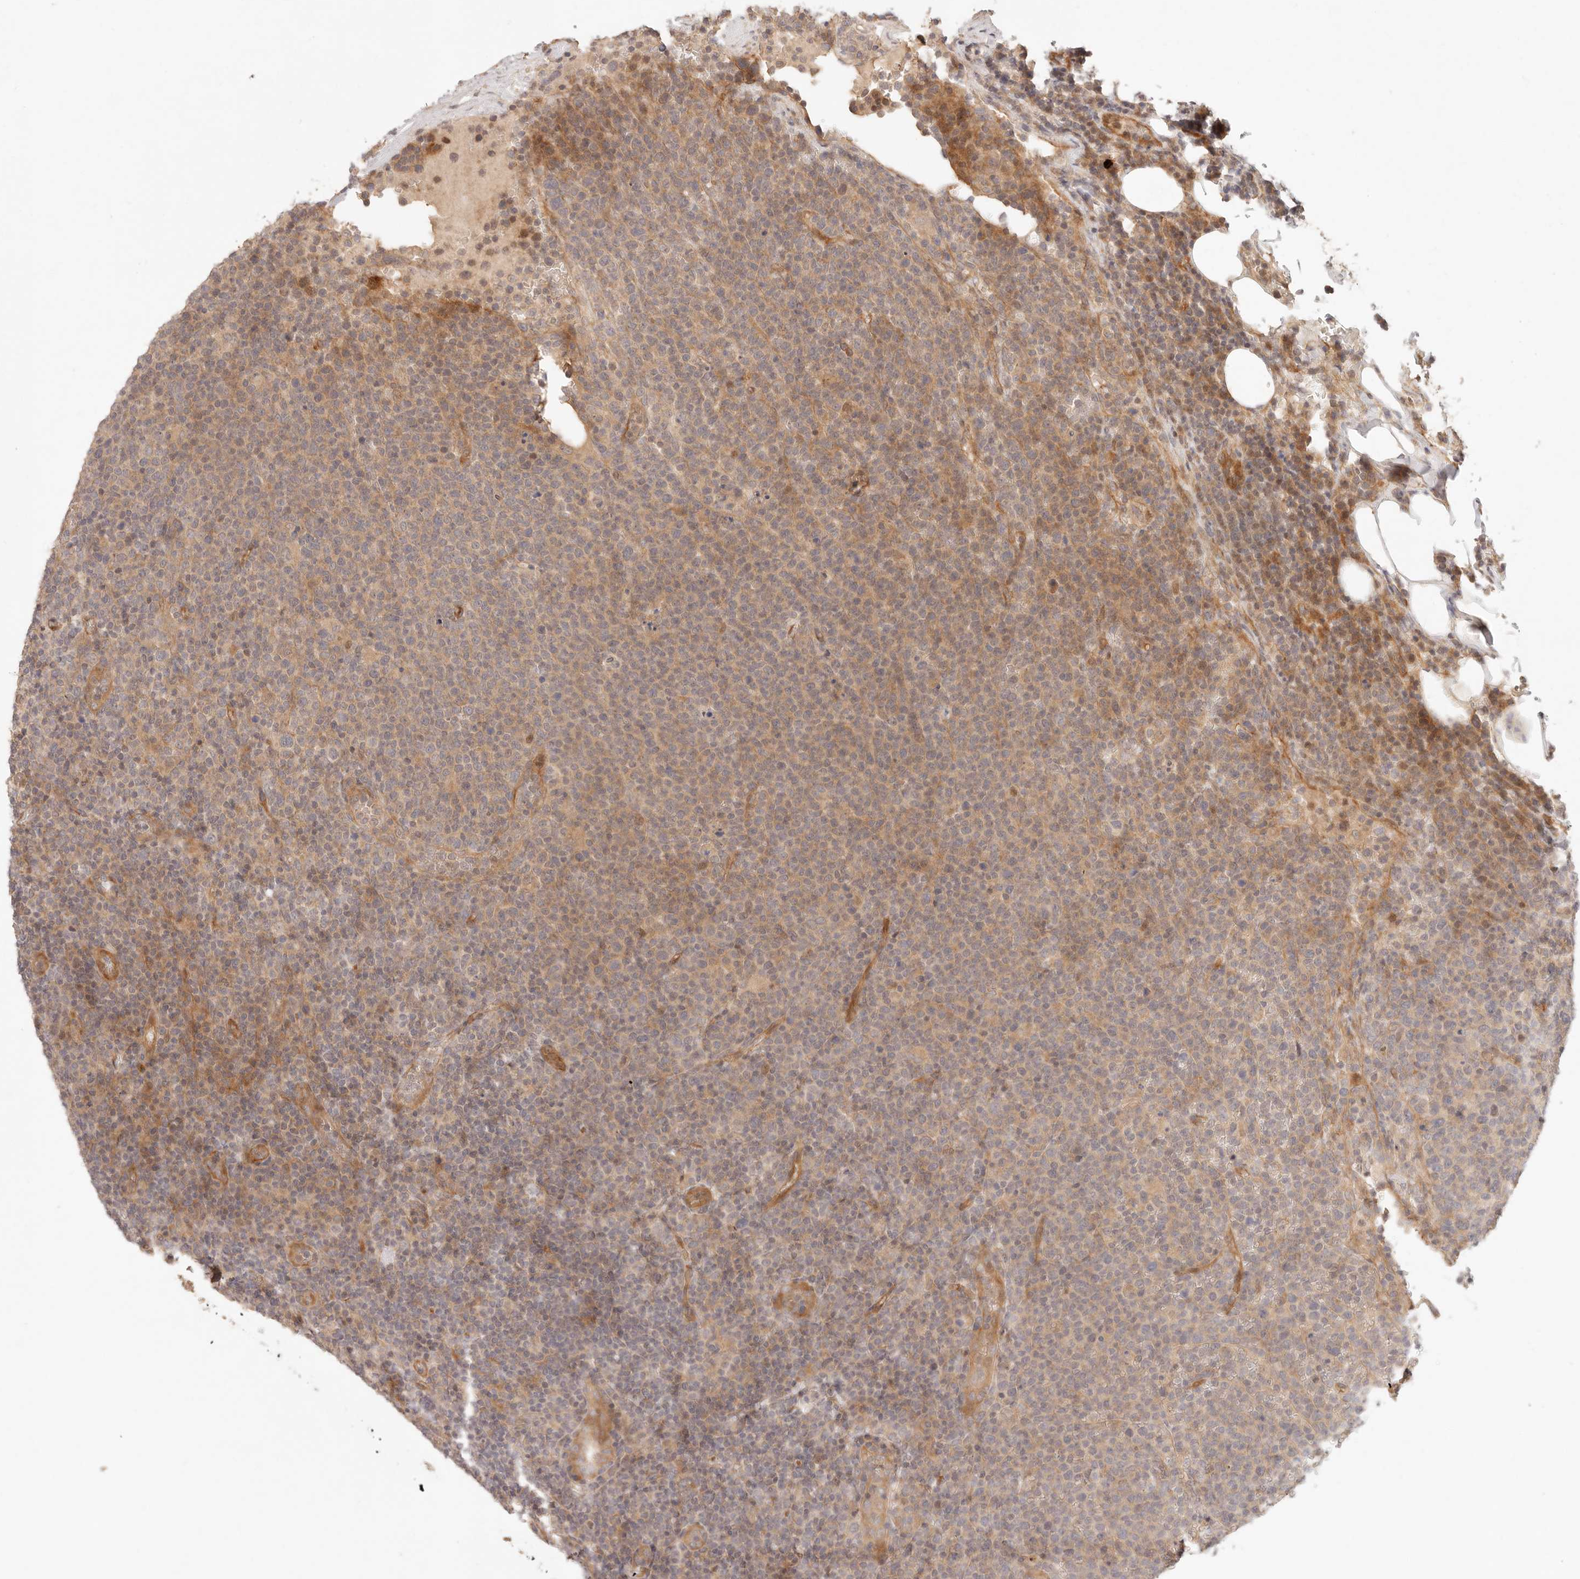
{"staining": {"intensity": "weak", "quantity": ">75%", "location": "cytoplasmic/membranous"}, "tissue": "lymphoma", "cell_type": "Tumor cells", "image_type": "cancer", "snomed": [{"axis": "morphology", "description": "Malignant lymphoma, non-Hodgkin's type, High grade"}, {"axis": "topography", "description": "Lymph node"}], "caption": "IHC of lymphoma displays low levels of weak cytoplasmic/membranous positivity in approximately >75% of tumor cells.", "gene": "PPP1R3B", "patient": {"sex": "male", "age": 61}}